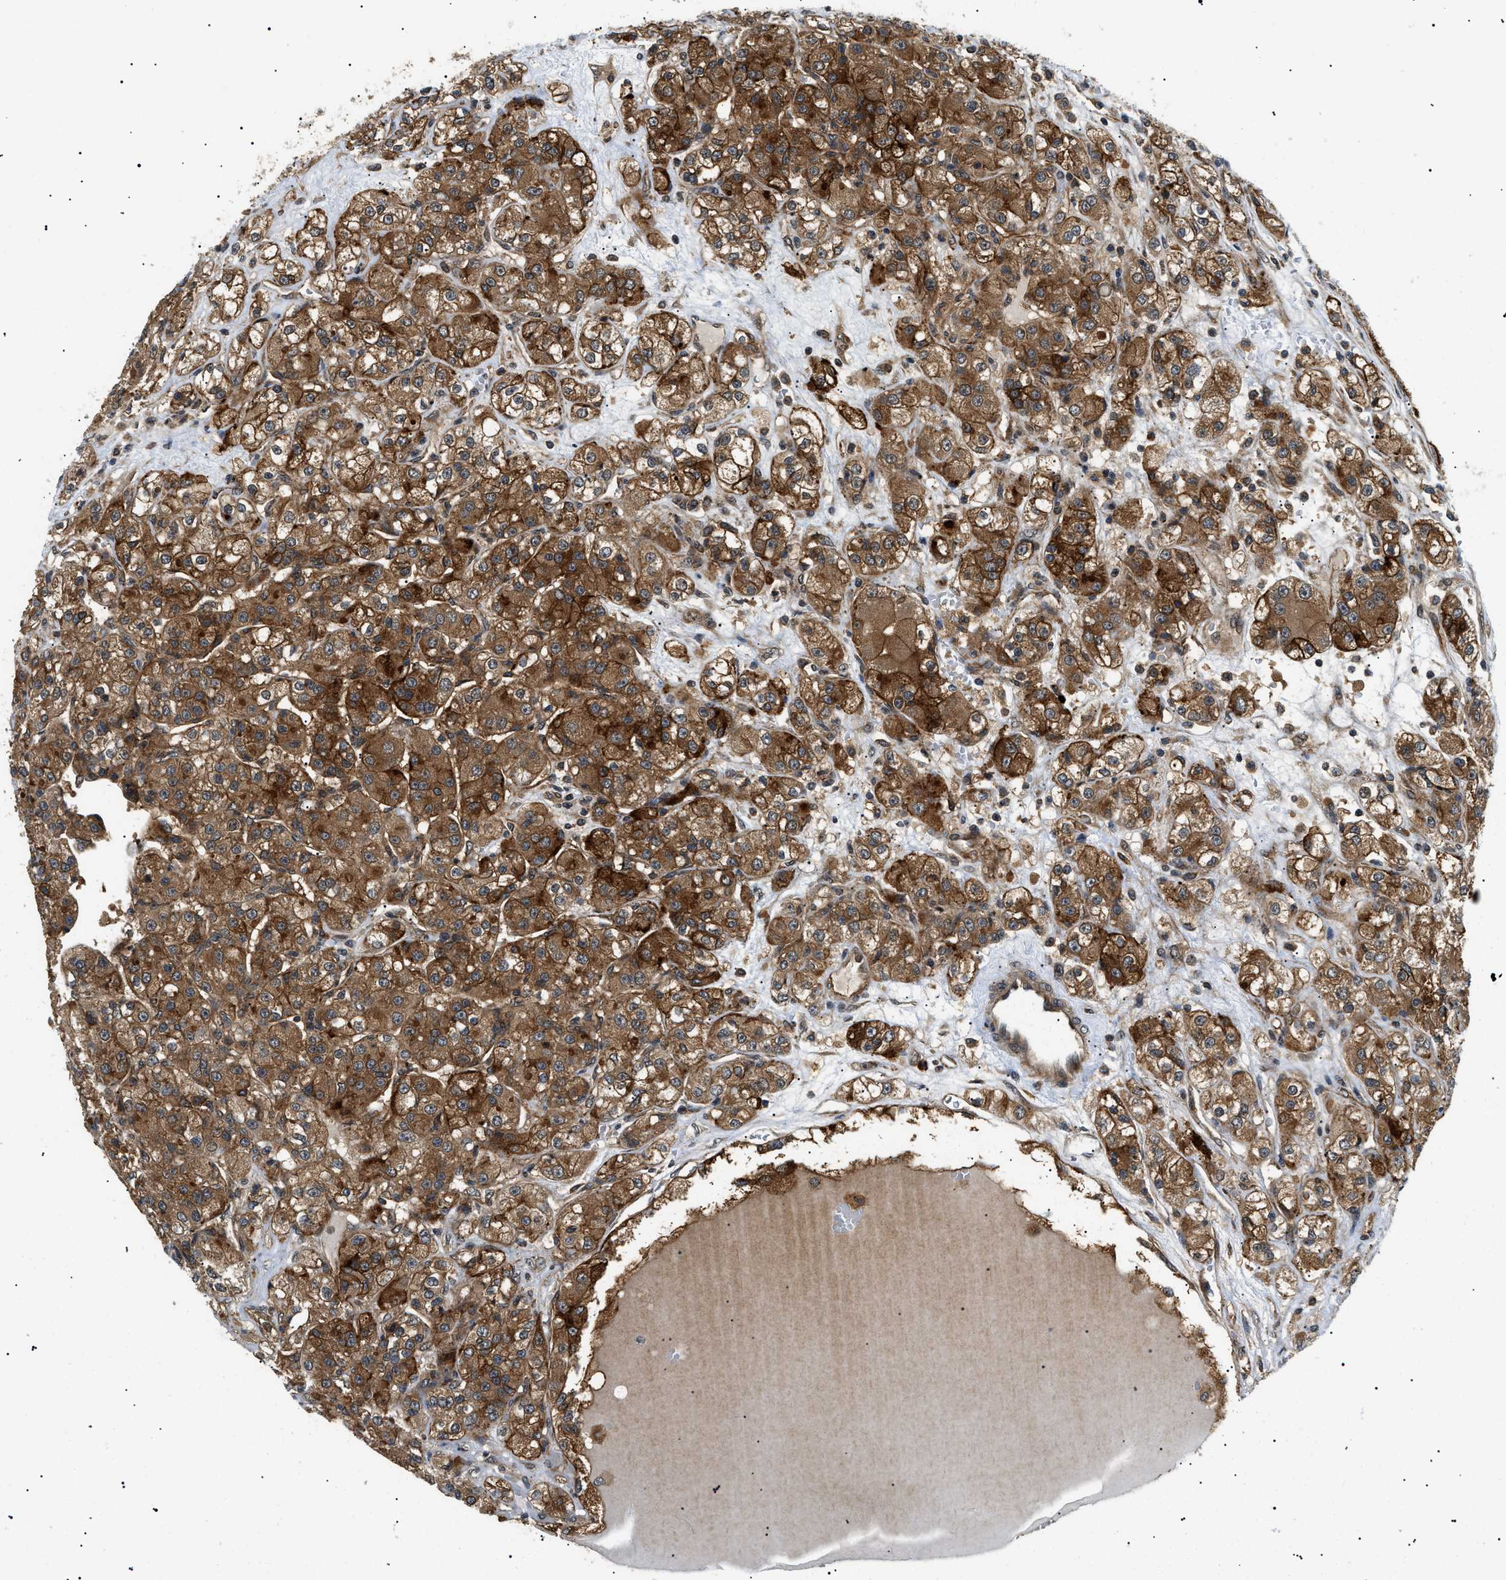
{"staining": {"intensity": "strong", "quantity": ">75%", "location": "cytoplasmic/membranous"}, "tissue": "renal cancer", "cell_type": "Tumor cells", "image_type": "cancer", "snomed": [{"axis": "morphology", "description": "Normal tissue, NOS"}, {"axis": "morphology", "description": "Adenocarcinoma, NOS"}, {"axis": "topography", "description": "Kidney"}], "caption": "Protein staining demonstrates strong cytoplasmic/membranous staining in about >75% of tumor cells in renal adenocarcinoma.", "gene": "ATP6AP1", "patient": {"sex": "male", "age": 61}}